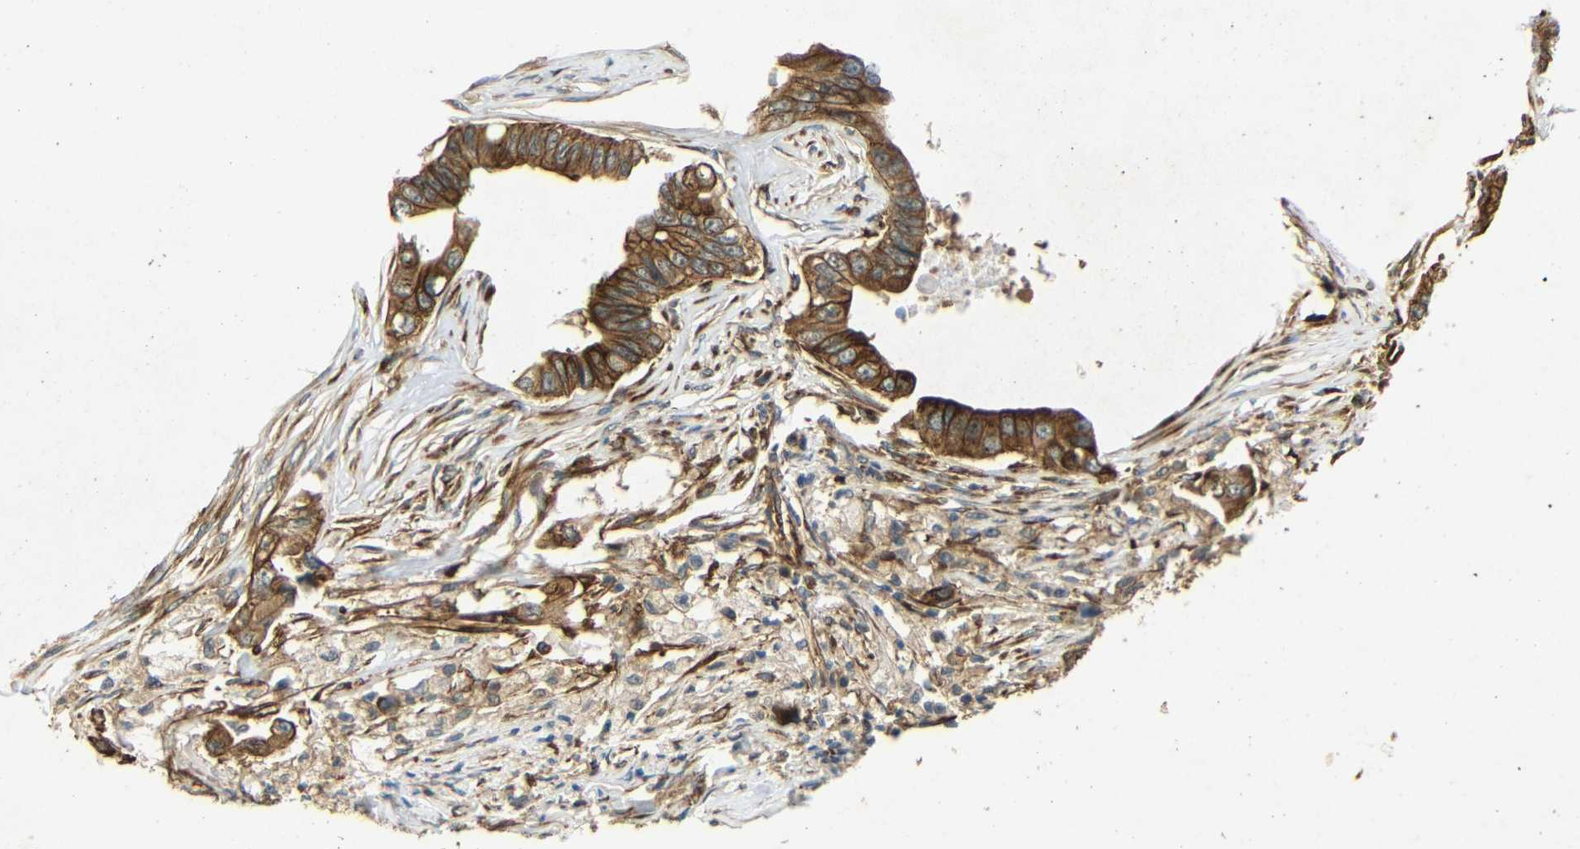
{"staining": {"intensity": "strong", "quantity": ">75%", "location": "cytoplasmic/membranous"}, "tissue": "pancreatic cancer", "cell_type": "Tumor cells", "image_type": "cancer", "snomed": [{"axis": "morphology", "description": "Adenocarcinoma, NOS"}, {"axis": "topography", "description": "Pancreas"}], "caption": "Strong cytoplasmic/membranous protein expression is appreciated in about >75% of tumor cells in pancreatic cancer (adenocarcinoma).", "gene": "BTF3", "patient": {"sex": "male", "age": 77}}